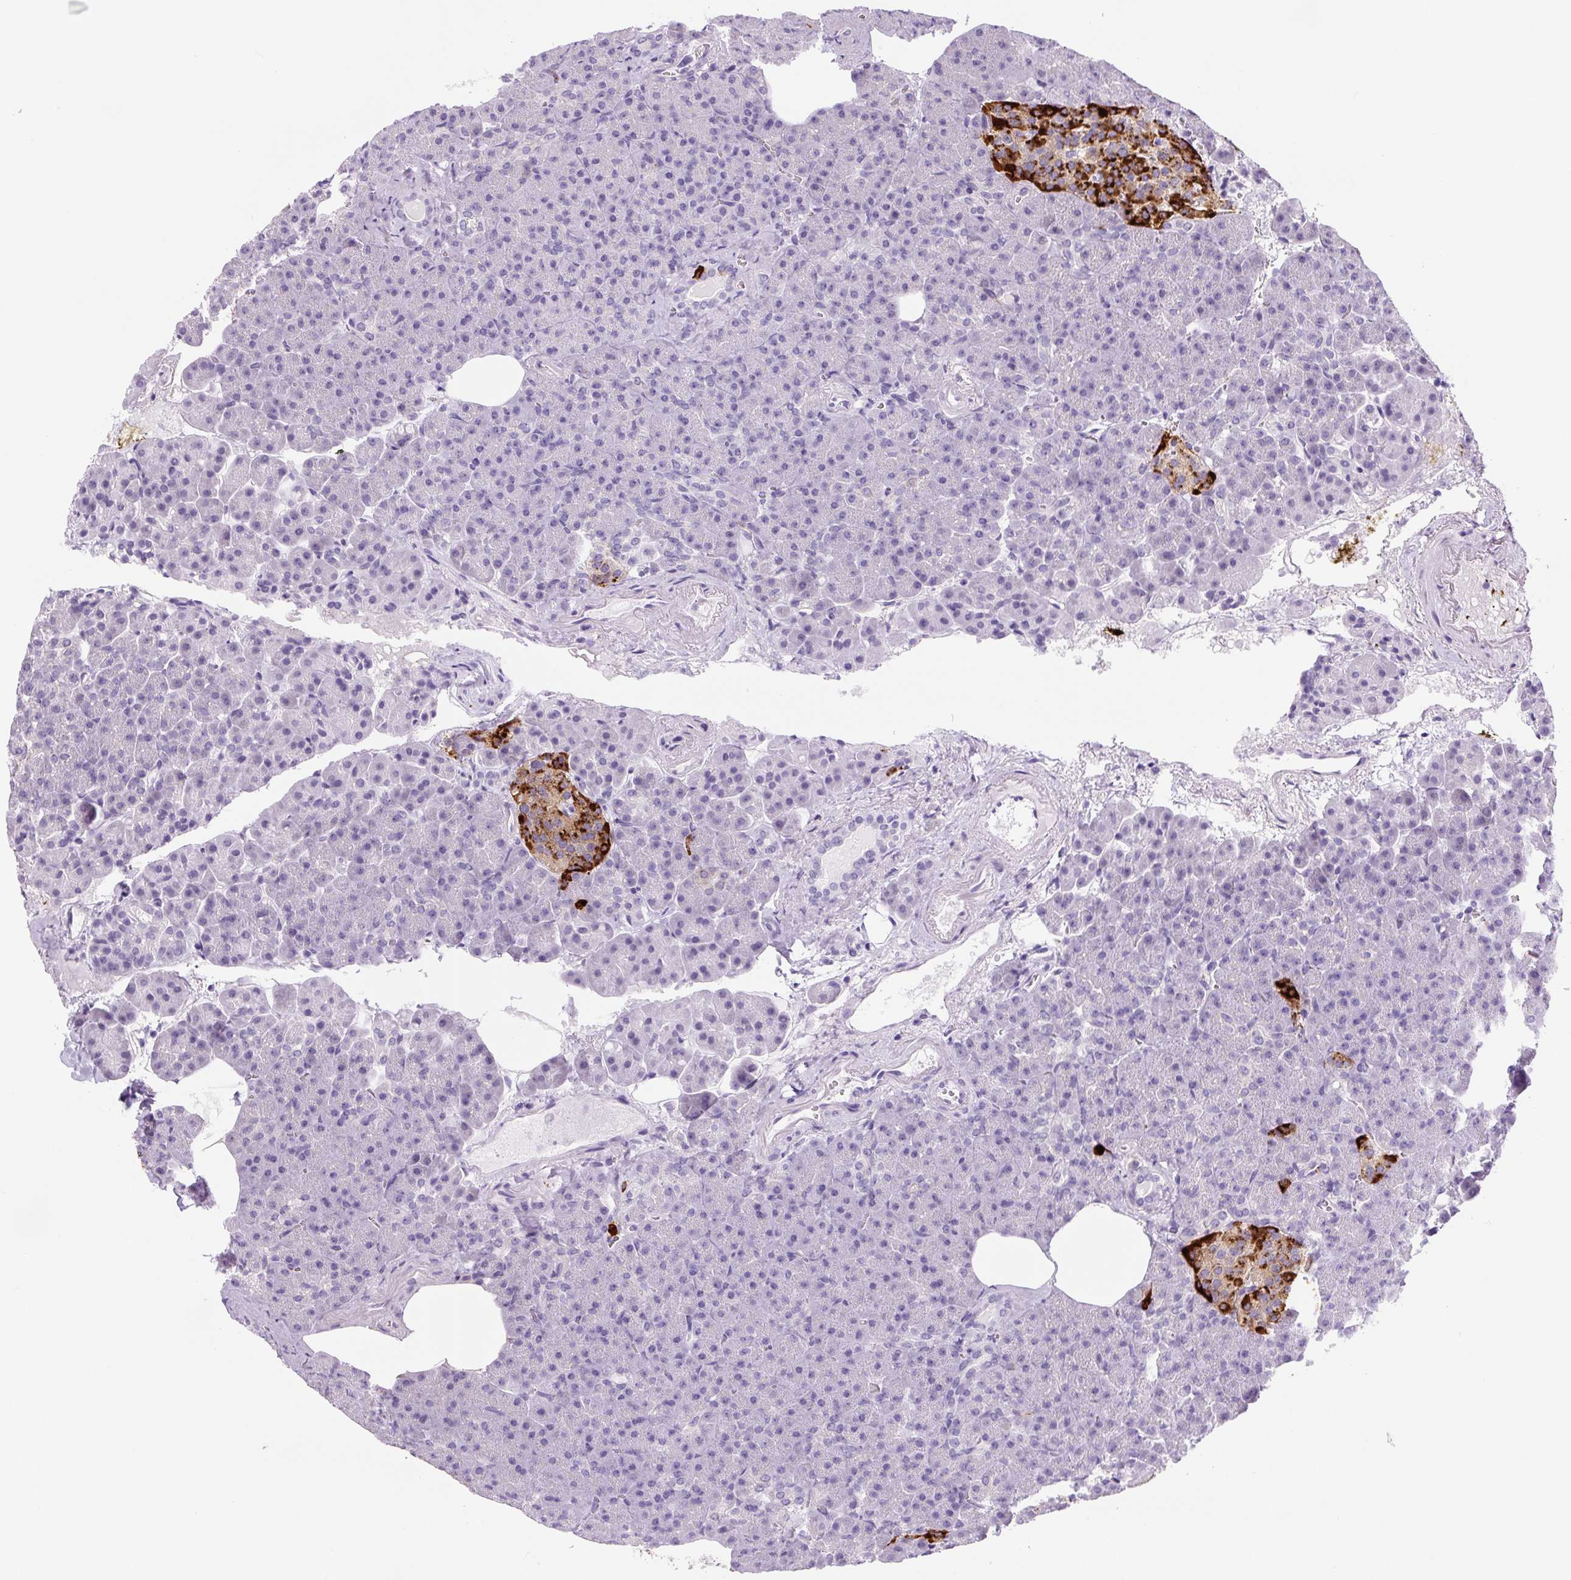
{"staining": {"intensity": "negative", "quantity": "none", "location": "none"}, "tissue": "pancreas", "cell_type": "Exocrine glandular cells", "image_type": "normal", "snomed": [{"axis": "morphology", "description": "Normal tissue, NOS"}, {"axis": "topography", "description": "Pancreas"}], "caption": "The IHC micrograph has no significant positivity in exocrine glandular cells of pancreas. Nuclei are stained in blue.", "gene": "CHGA", "patient": {"sex": "female", "age": 74}}